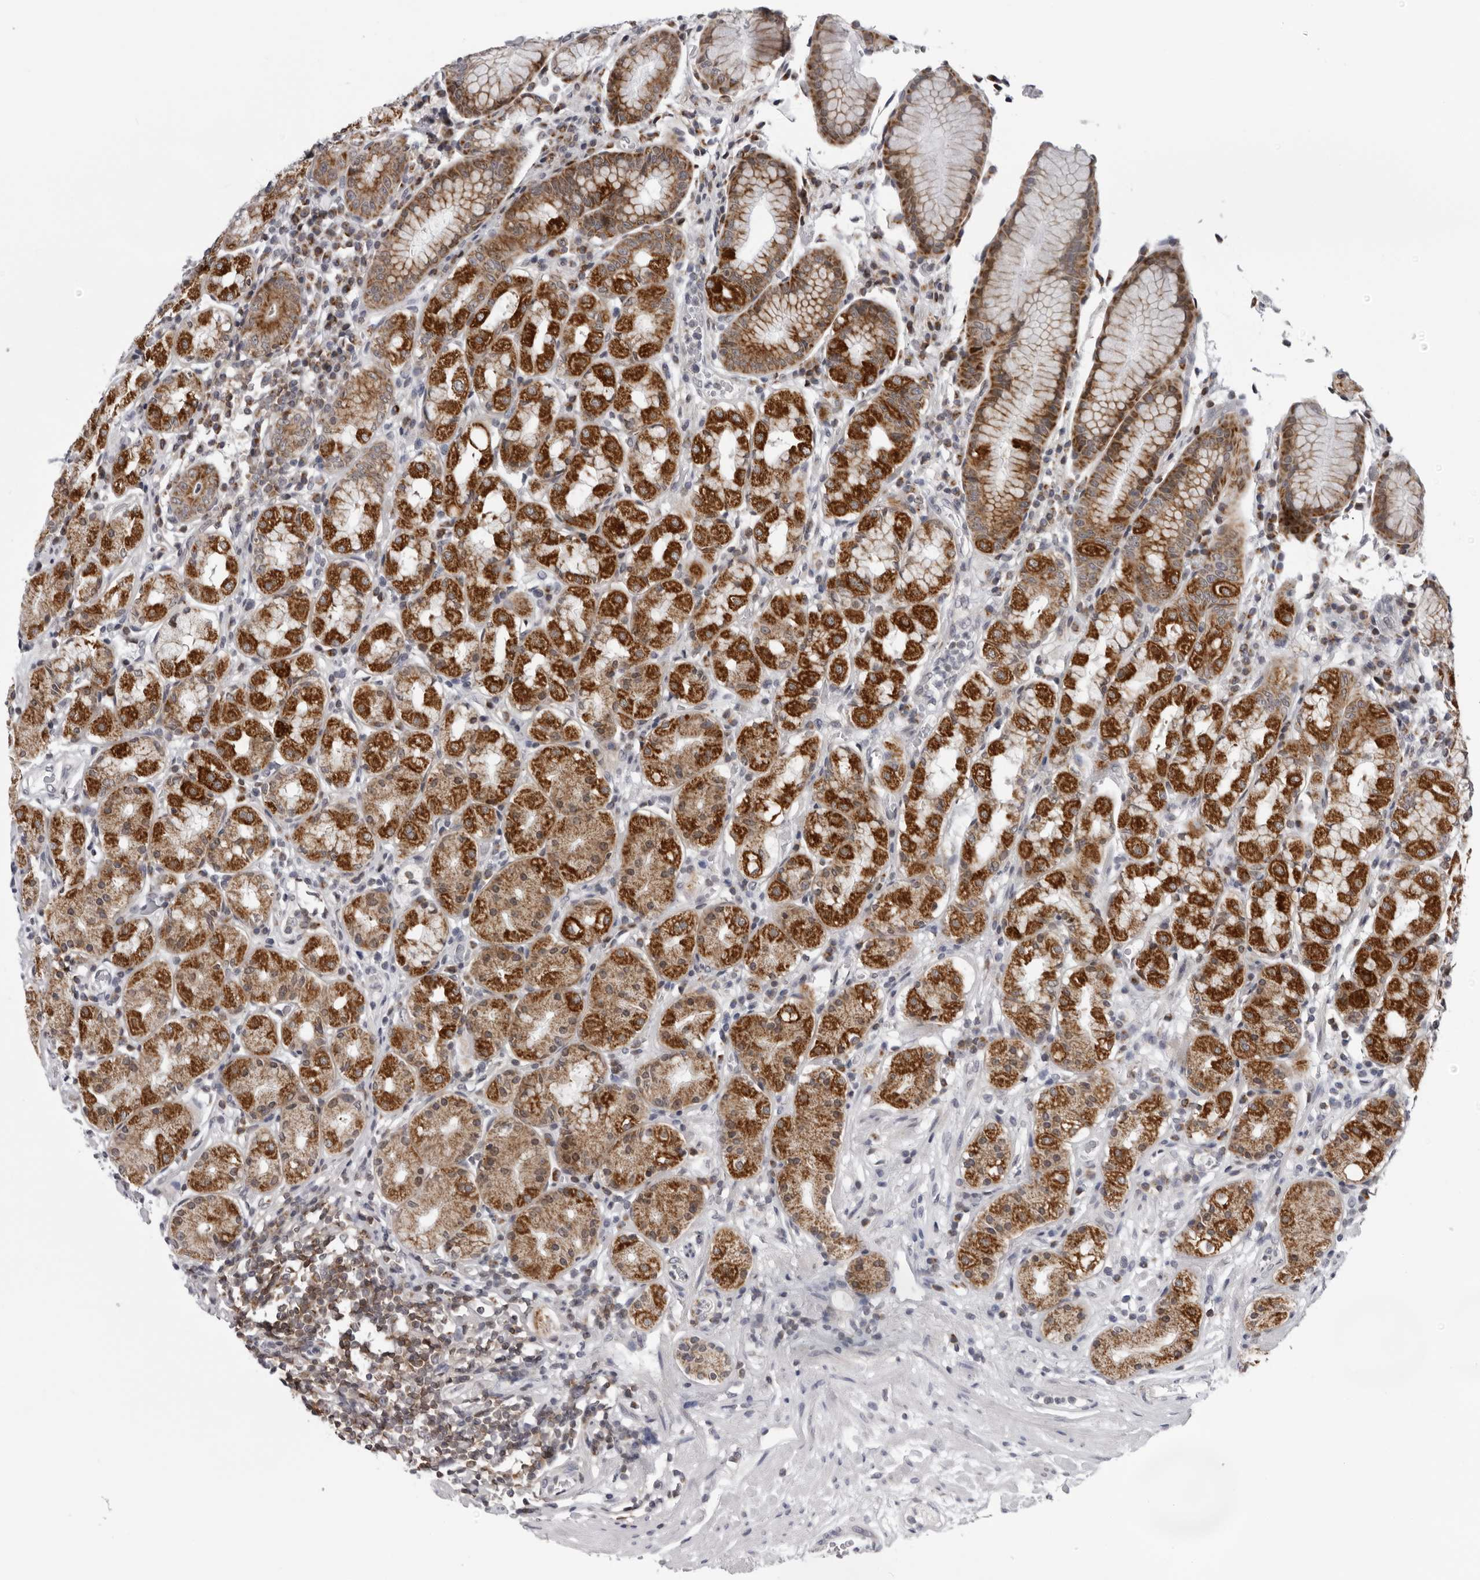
{"staining": {"intensity": "strong", "quantity": "25%-75%", "location": "cytoplasmic/membranous"}, "tissue": "stomach", "cell_type": "Glandular cells", "image_type": "normal", "snomed": [{"axis": "morphology", "description": "Normal tissue, NOS"}, {"axis": "topography", "description": "Stomach, lower"}], "caption": "Normal stomach reveals strong cytoplasmic/membranous staining in approximately 25%-75% of glandular cells, visualized by immunohistochemistry. Immunohistochemistry stains the protein in brown and the nuclei are stained blue.", "gene": "CPT2", "patient": {"sex": "female", "age": 56}}